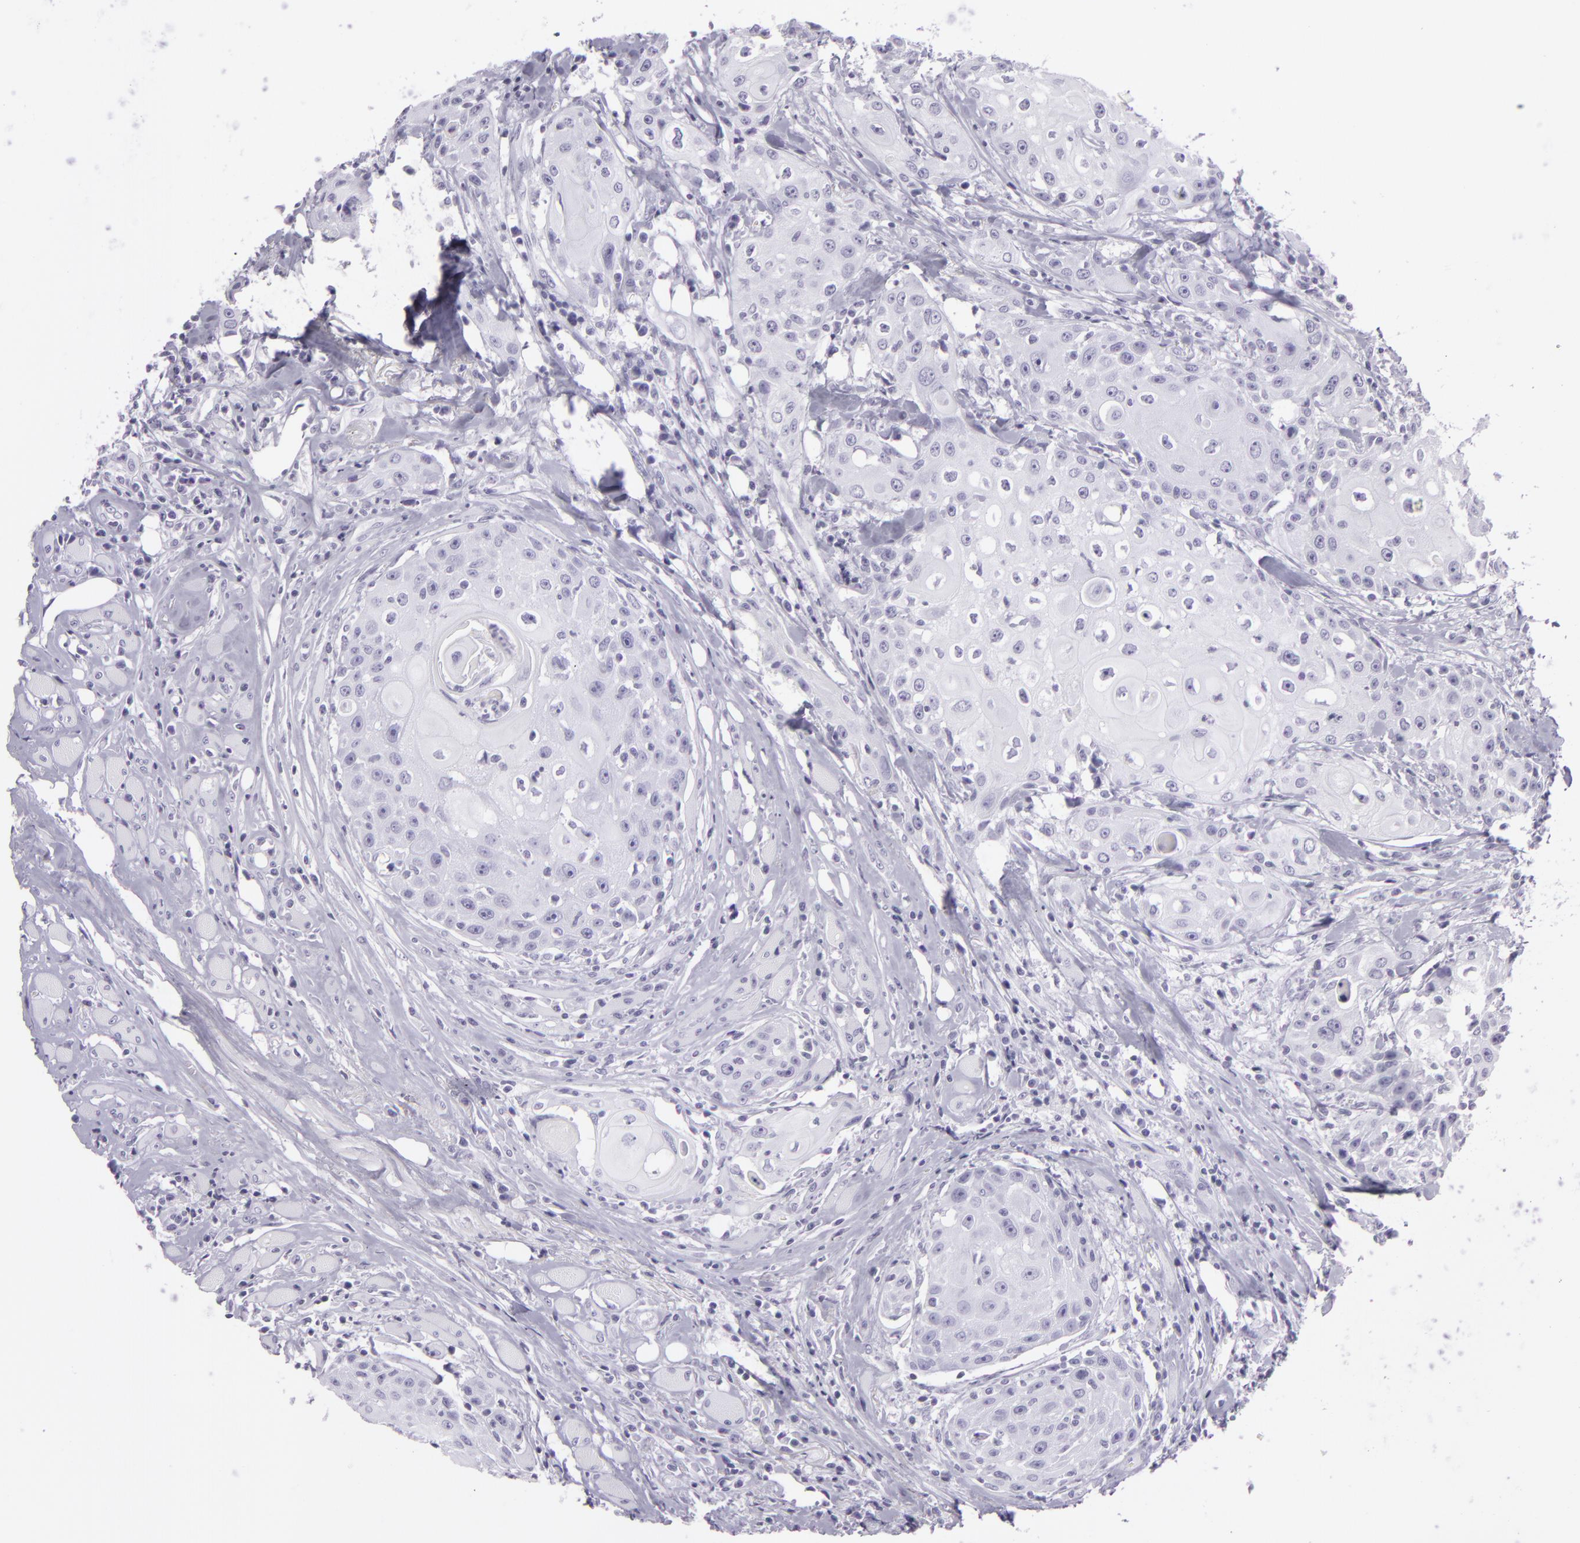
{"staining": {"intensity": "negative", "quantity": "none", "location": "none"}, "tissue": "head and neck cancer", "cell_type": "Tumor cells", "image_type": "cancer", "snomed": [{"axis": "morphology", "description": "Squamous cell carcinoma, NOS"}, {"axis": "topography", "description": "Oral tissue"}, {"axis": "topography", "description": "Head-Neck"}], "caption": "Immunohistochemistry image of neoplastic tissue: head and neck squamous cell carcinoma stained with DAB reveals no significant protein positivity in tumor cells.", "gene": "MUC6", "patient": {"sex": "female", "age": 82}}